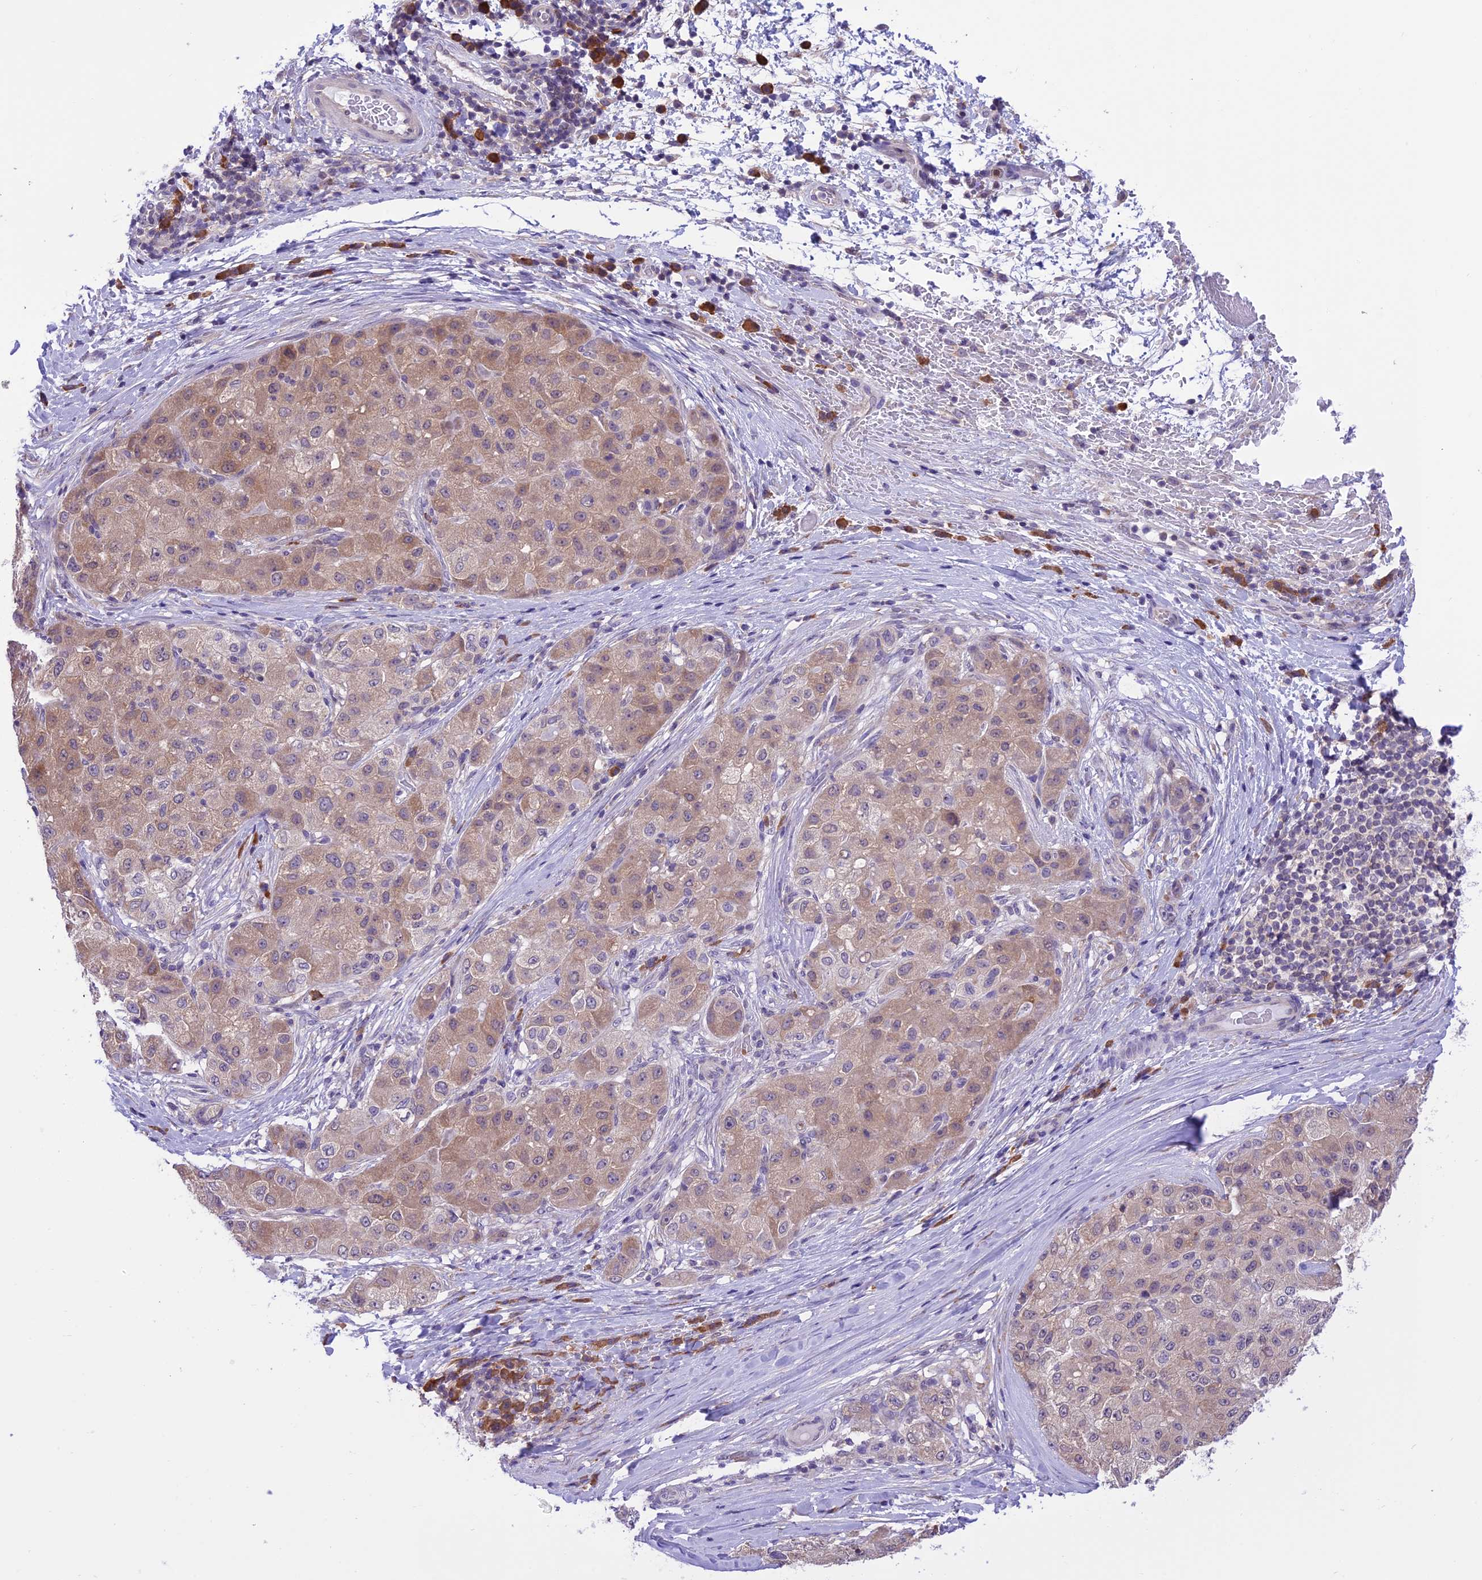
{"staining": {"intensity": "weak", "quantity": "25%-75%", "location": "cytoplasmic/membranous"}, "tissue": "liver cancer", "cell_type": "Tumor cells", "image_type": "cancer", "snomed": [{"axis": "morphology", "description": "Carcinoma, Hepatocellular, NOS"}, {"axis": "topography", "description": "Liver"}], "caption": "Brown immunohistochemical staining in human hepatocellular carcinoma (liver) shows weak cytoplasmic/membranous staining in approximately 25%-75% of tumor cells. (Stains: DAB (3,3'-diaminobenzidine) in brown, nuclei in blue, Microscopy: brightfield microscopy at high magnification).", "gene": "RNF126", "patient": {"sex": "male", "age": 80}}